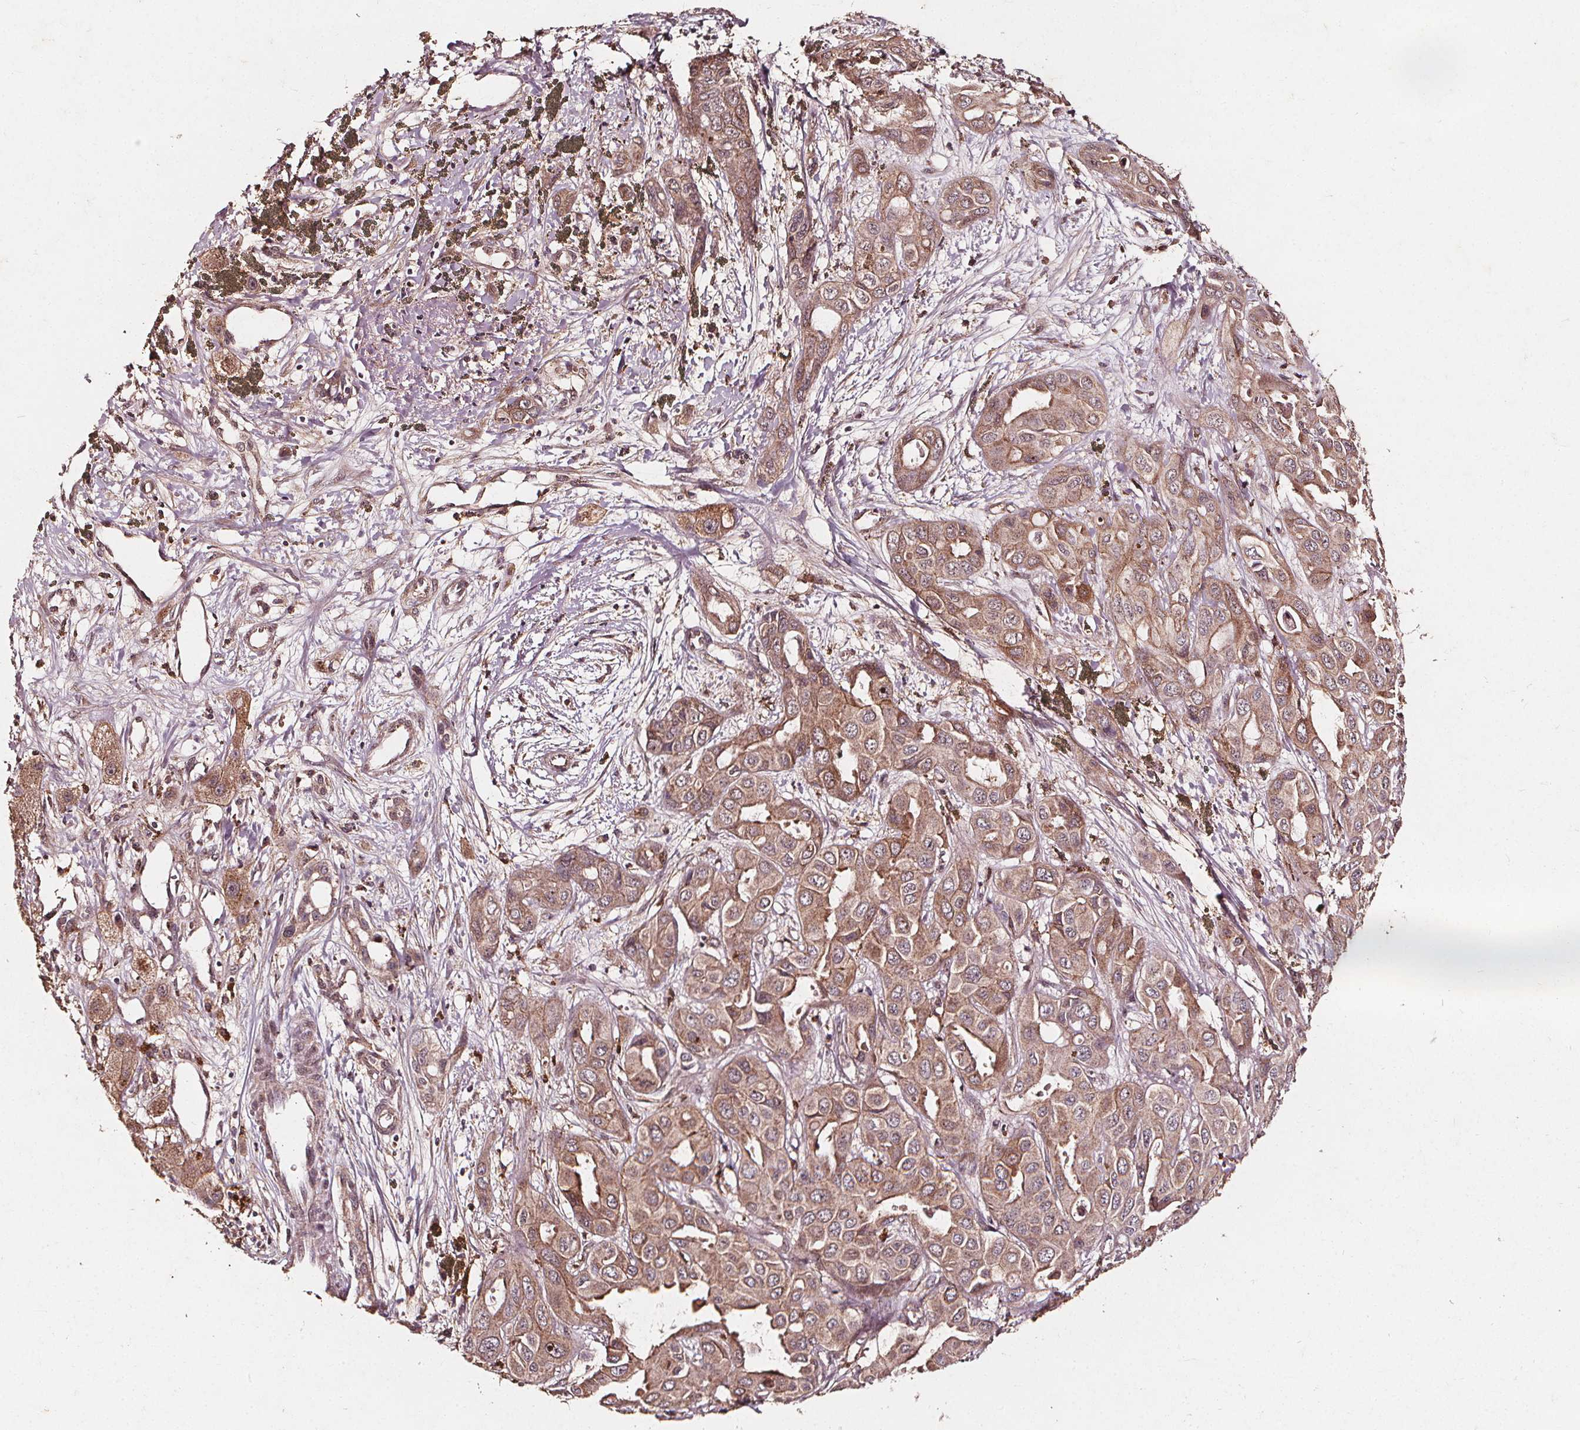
{"staining": {"intensity": "moderate", "quantity": "25%-75%", "location": "cytoplasmic/membranous"}, "tissue": "liver cancer", "cell_type": "Tumor cells", "image_type": "cancer", "snomed": [{"axis": "morphology", "description": "Cholangiocarcinoma"}, {"axis": "topography", "description": "Liver"}], "caption": "A medium amount of moderate cytoplasmic/membranous expression is appreciated in about 25%-75% of tumor cells in liver cancer (cholangiocarcinoma) tissue.", "gene": "ABCA1", "patient": {"sex": "female", "age": 60}}